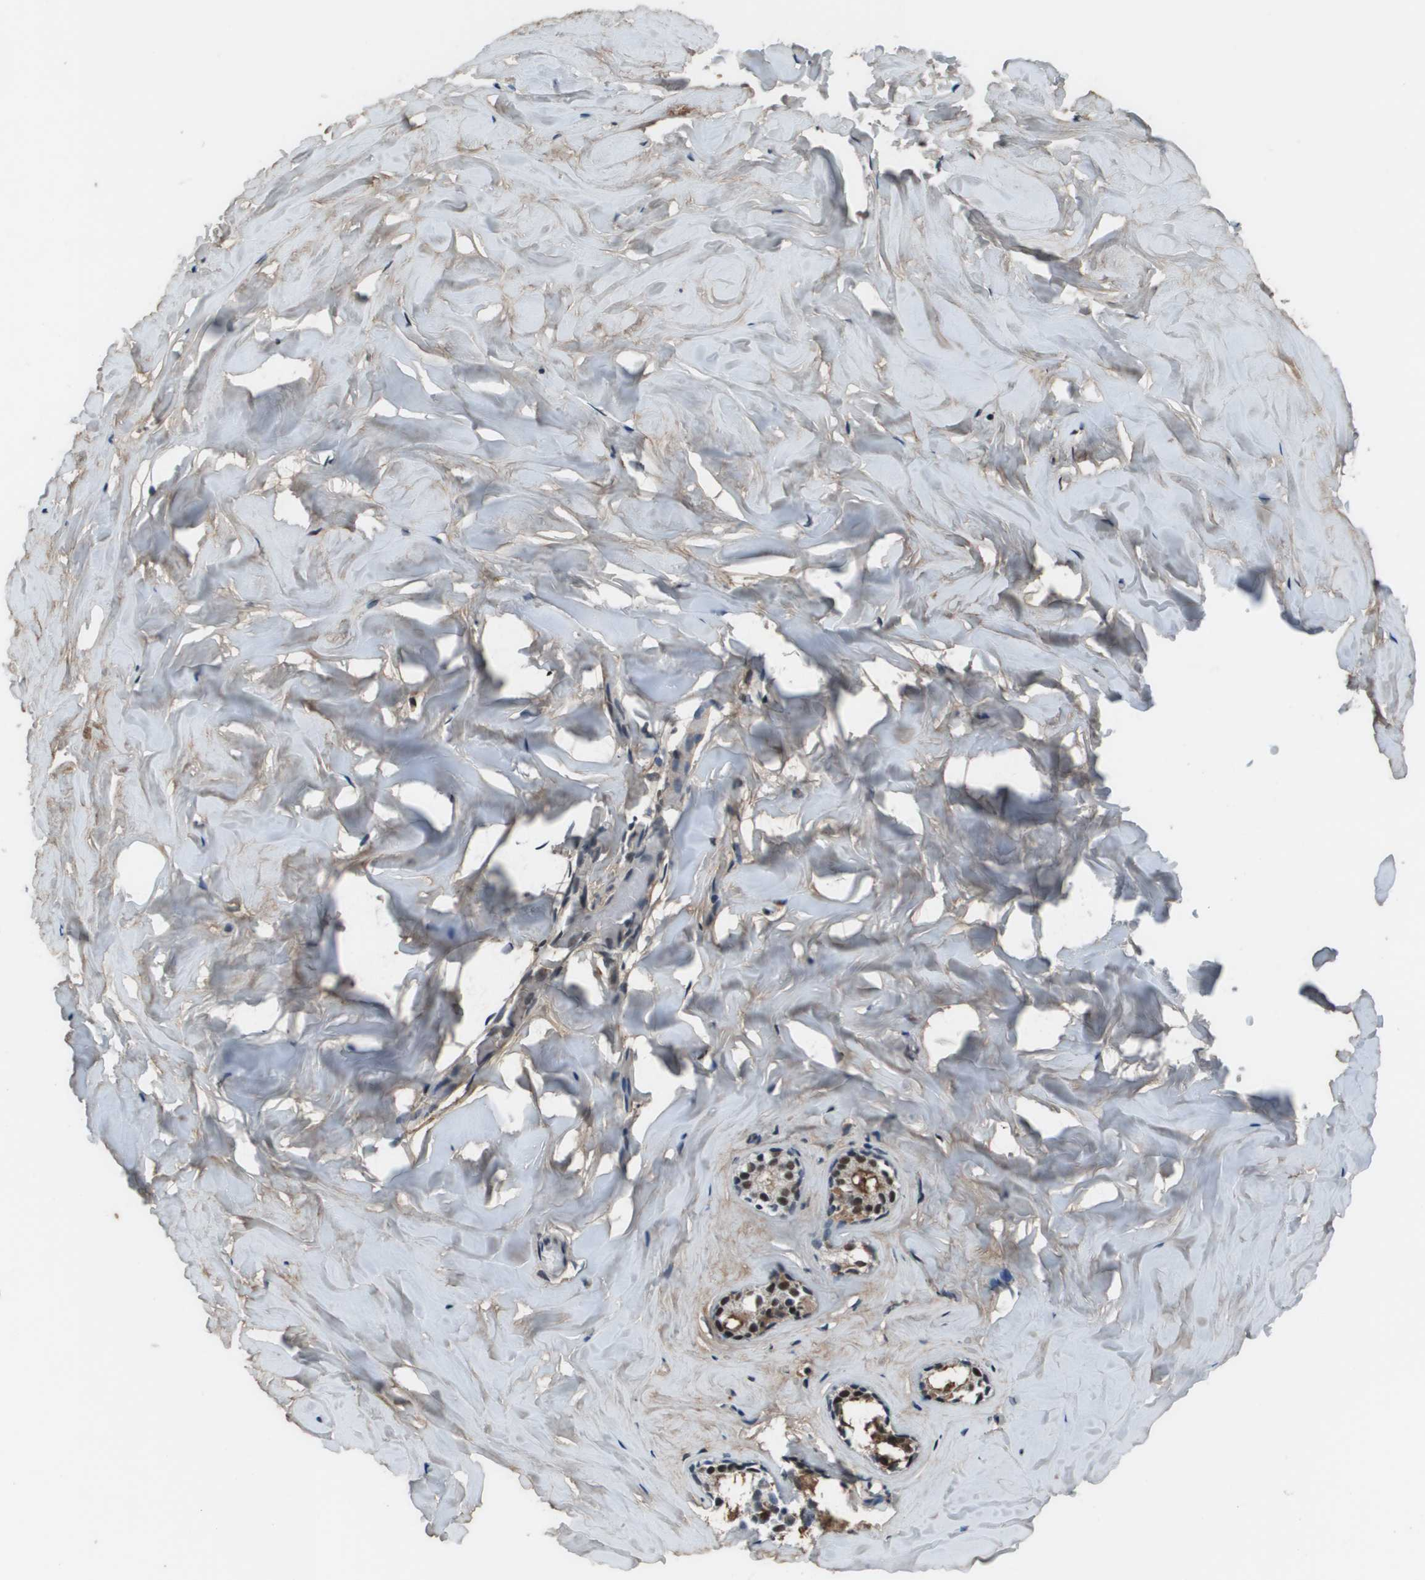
{"staining": {"intensity": "negative", "quantity": "none", "location": "none"}, "tissue": "breast", "cell_type": "Adipocytes", "image_type": "normal", "snomed": [{"axis": "morphology", "description": "Normal tissue, NOS"}, {"axis": "topography", "description": "Breast"}], "caption": "The histopathology image reveals no significant staining in adipocytes of breast.", "gene": "THRAP3", "patient": {"sex": "female", "age": 75}}